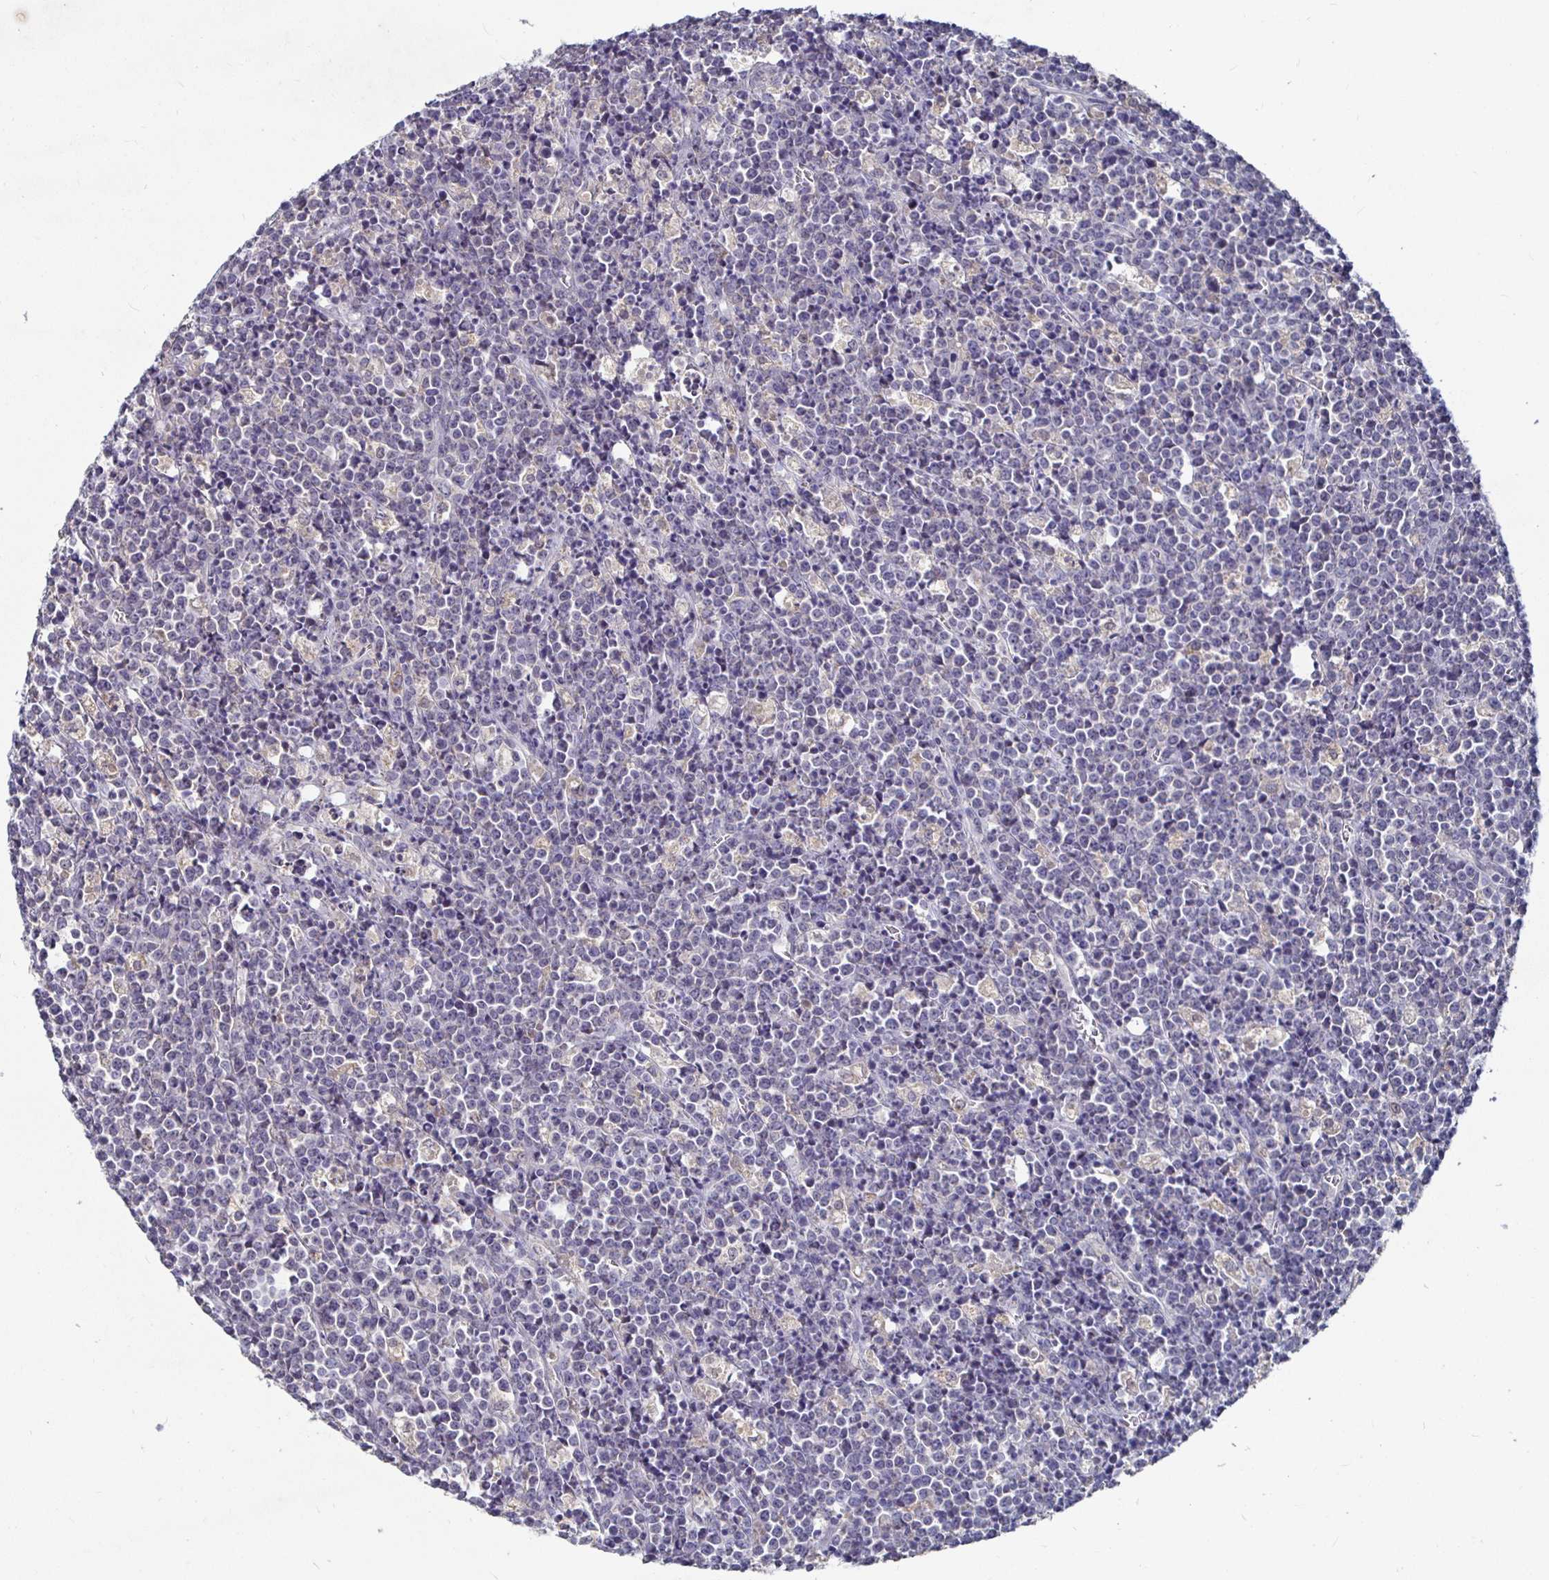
{"staining": {"intensity": "negative", "quantity": "none", "location": "none"}, "tissue": "lymphoma", "cell_type": "Tumor cells", "image_type": "cancer", "snomed": [{"axis": "morphology", "description": "Malignant lymphoma, non-Hodgkin's type, High grade"}, {"axis": "topography", "description": "Ovary"}], "caption": "Histopathology image shows no protein positivity in tumor cells of high-grade malignant lymphoma, non-Hodgkin's type tissue.", "gene": "RNF144B", "patient": {"sex": "female", "age": 56}}